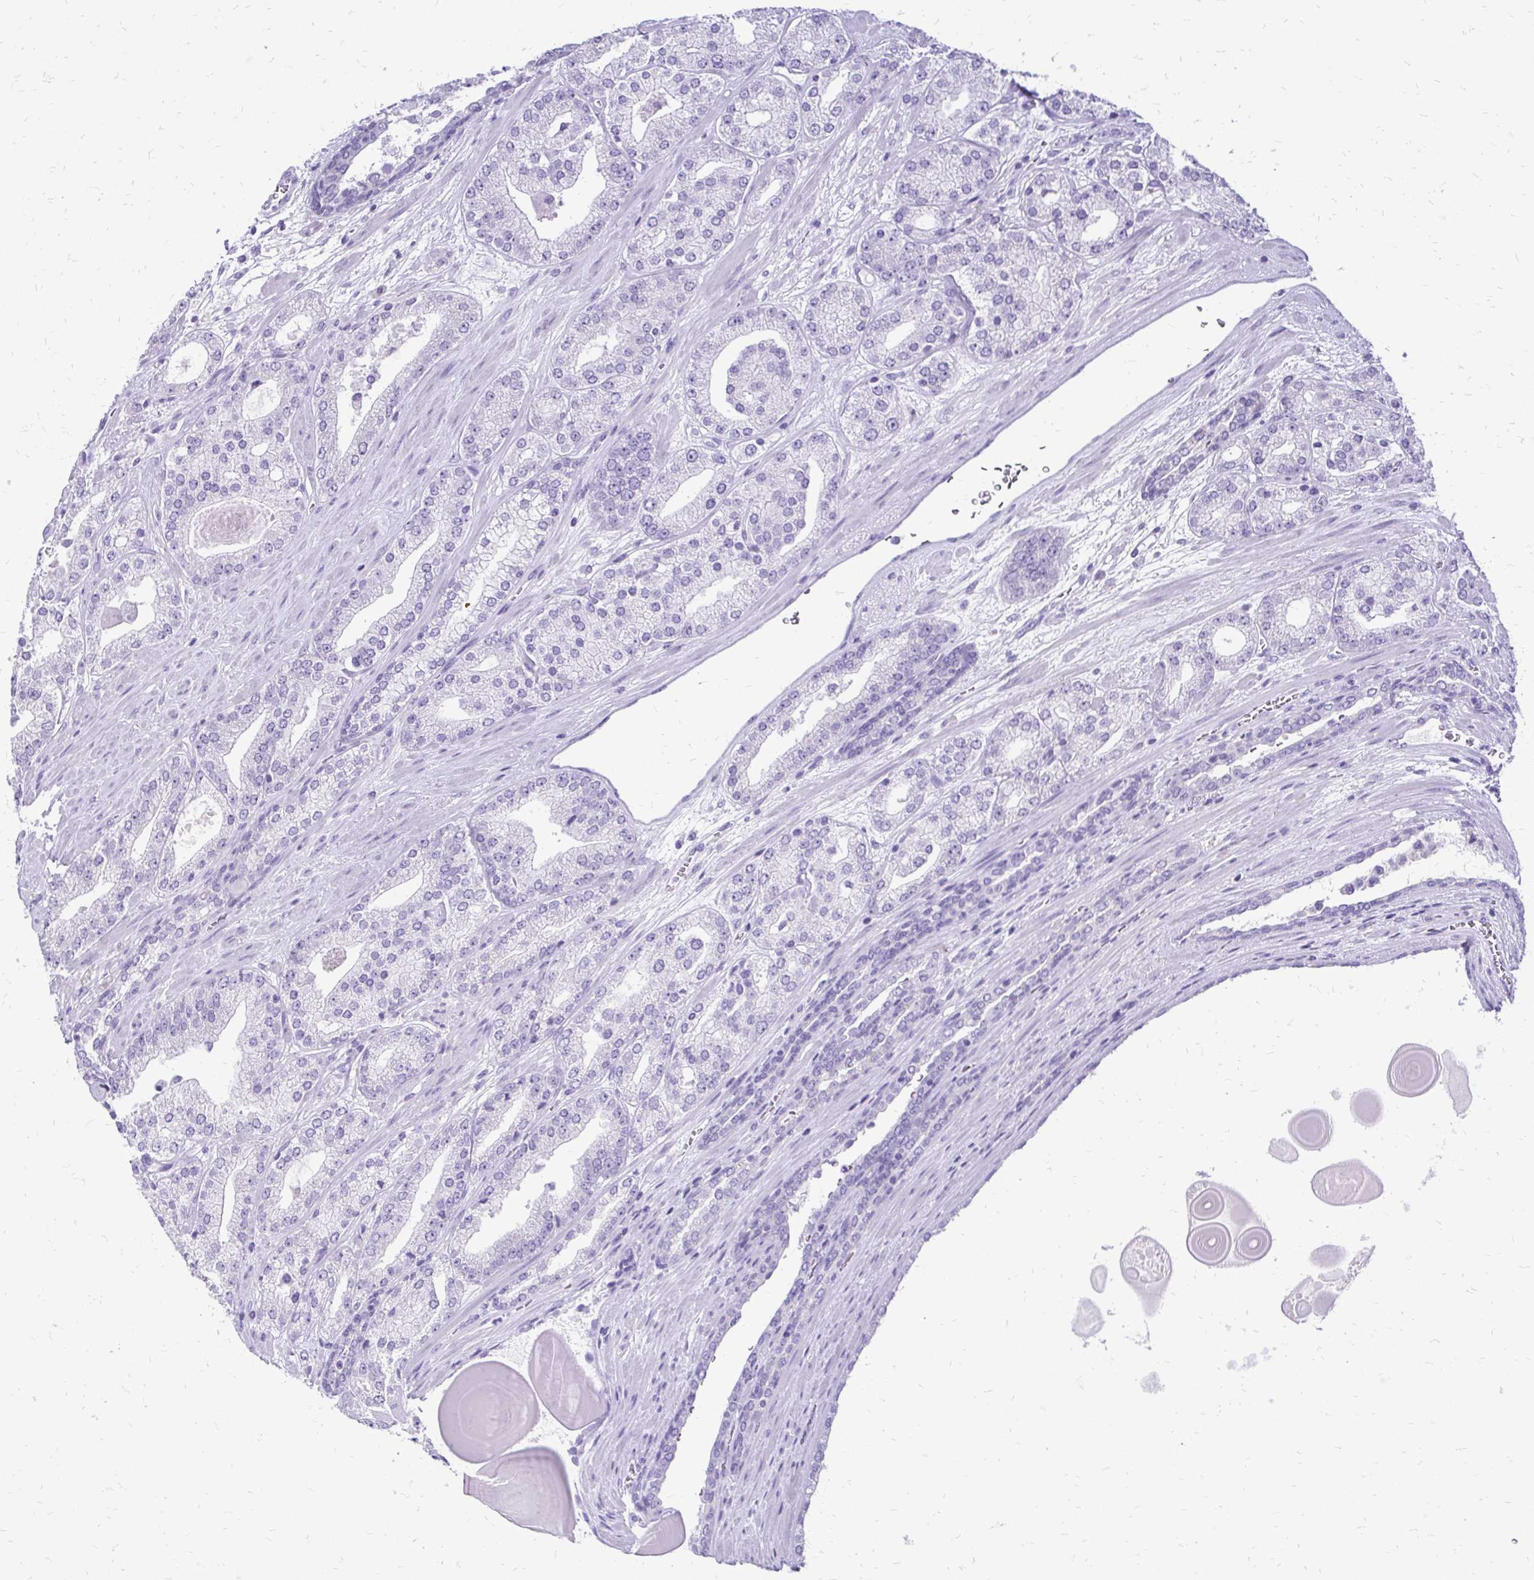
{"staining": {"intensity": "negative", "quantity": "none", "location": "none"}, "tissue": "prostate cancer", "cell_type": "Tumor cells", "image_type": "cancer", "snomed": [{"axis": "morphology", "description": "Adenocarcinoma, High grade"}, {"axis": "topography", "description": "Prostate"}], "caption": "Immunohistochemistry (IHC) of prostate cancer exhibits no expression in tumor cells.", "gene": "SLC32A1", "patient": {"sex": "male", "age": 64}}